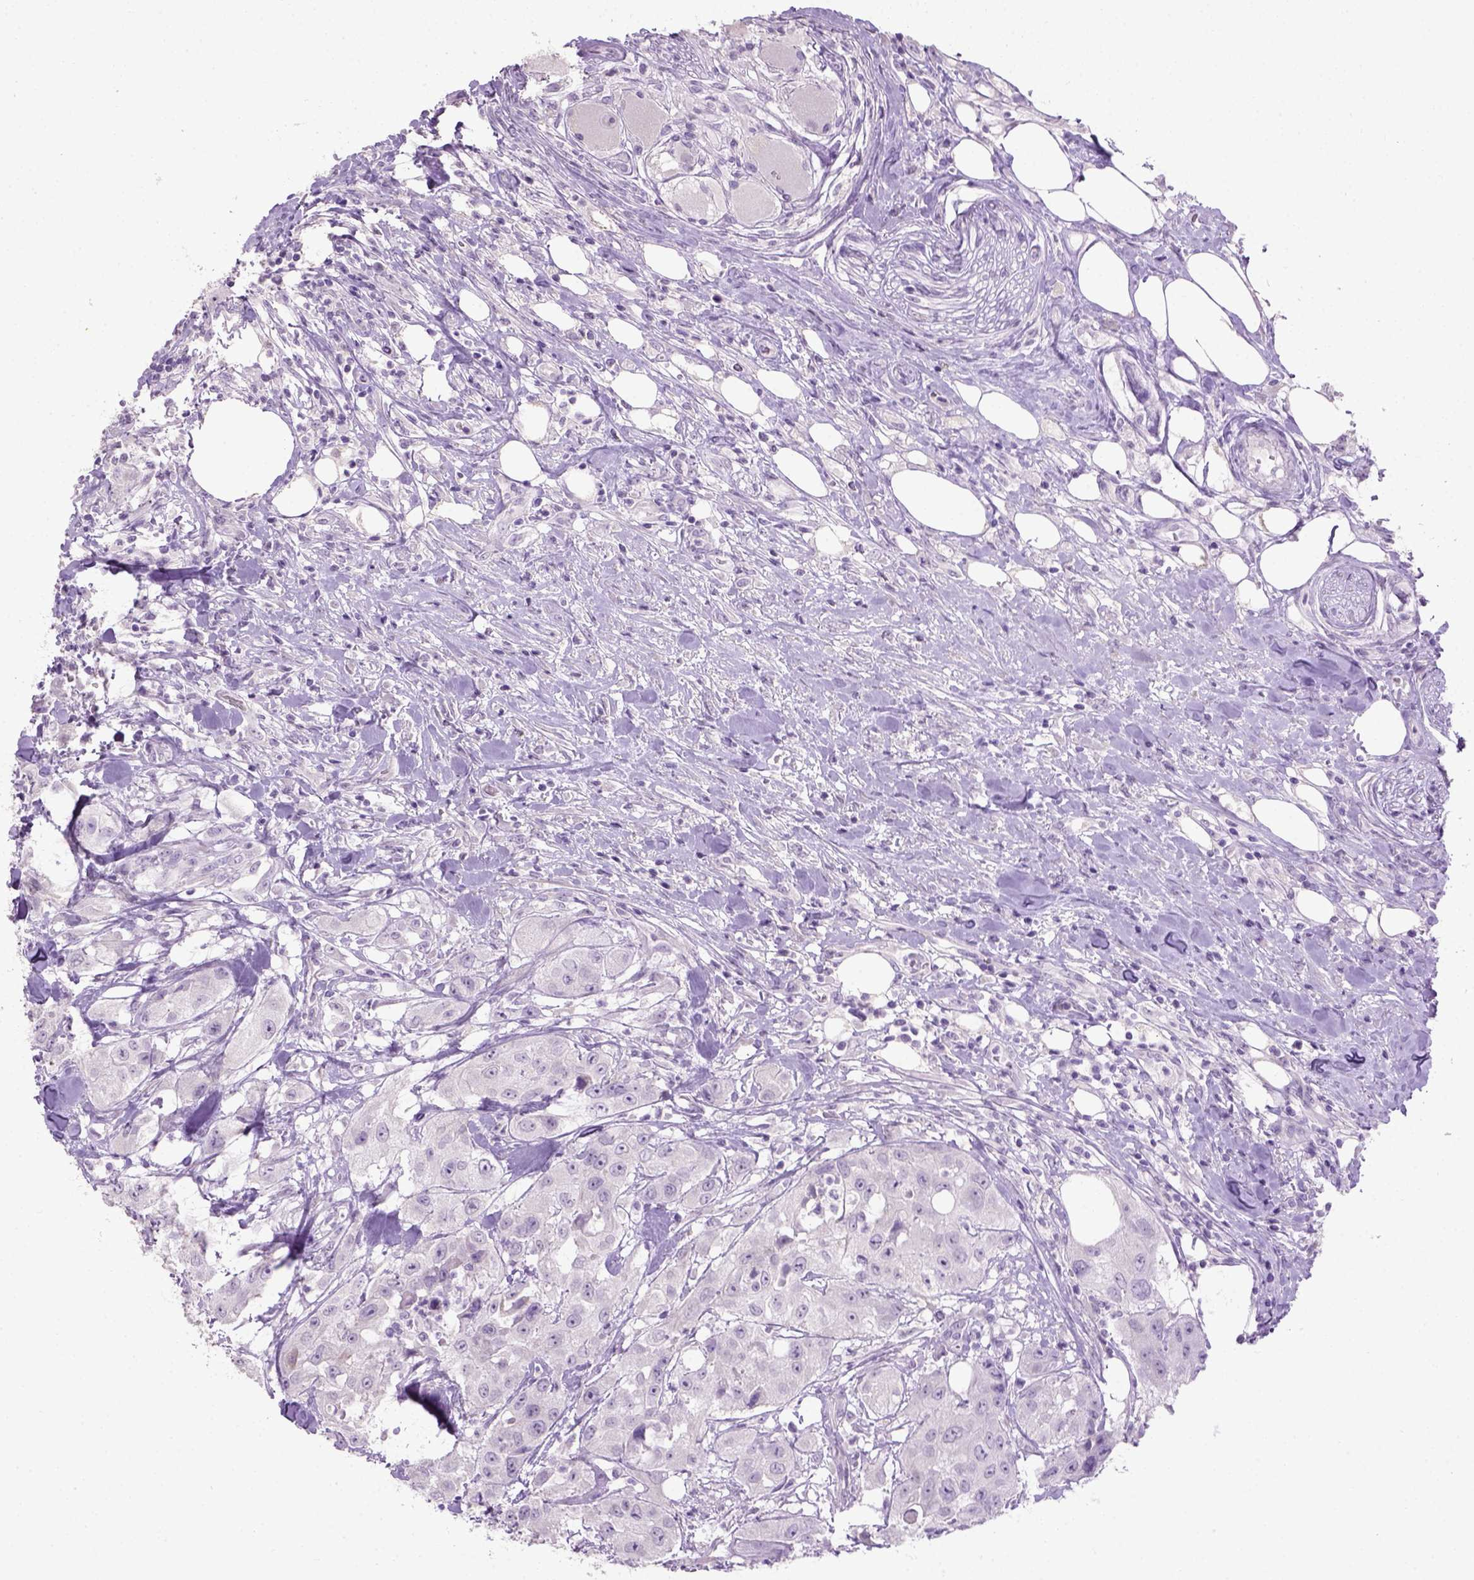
{"staining": {"intensity": "negative", "quantity": "none", "location": "none"}, "tissue": "urothelial cancer", "cell_type": "Tumor cells", "image_type": "cancer", "snomed": [{"axis": "morphology", "description": "Urothelial carcinoma, High grade"}, {"axis": "topography", "description": "Urinary bladder"}], "caption": "Tumor cells show no significant protein expression in urothelial cancer. Nuclei are stained in blue.", "gene": "CYP24A1", "patient": {"sex": "male", "age": 79}}